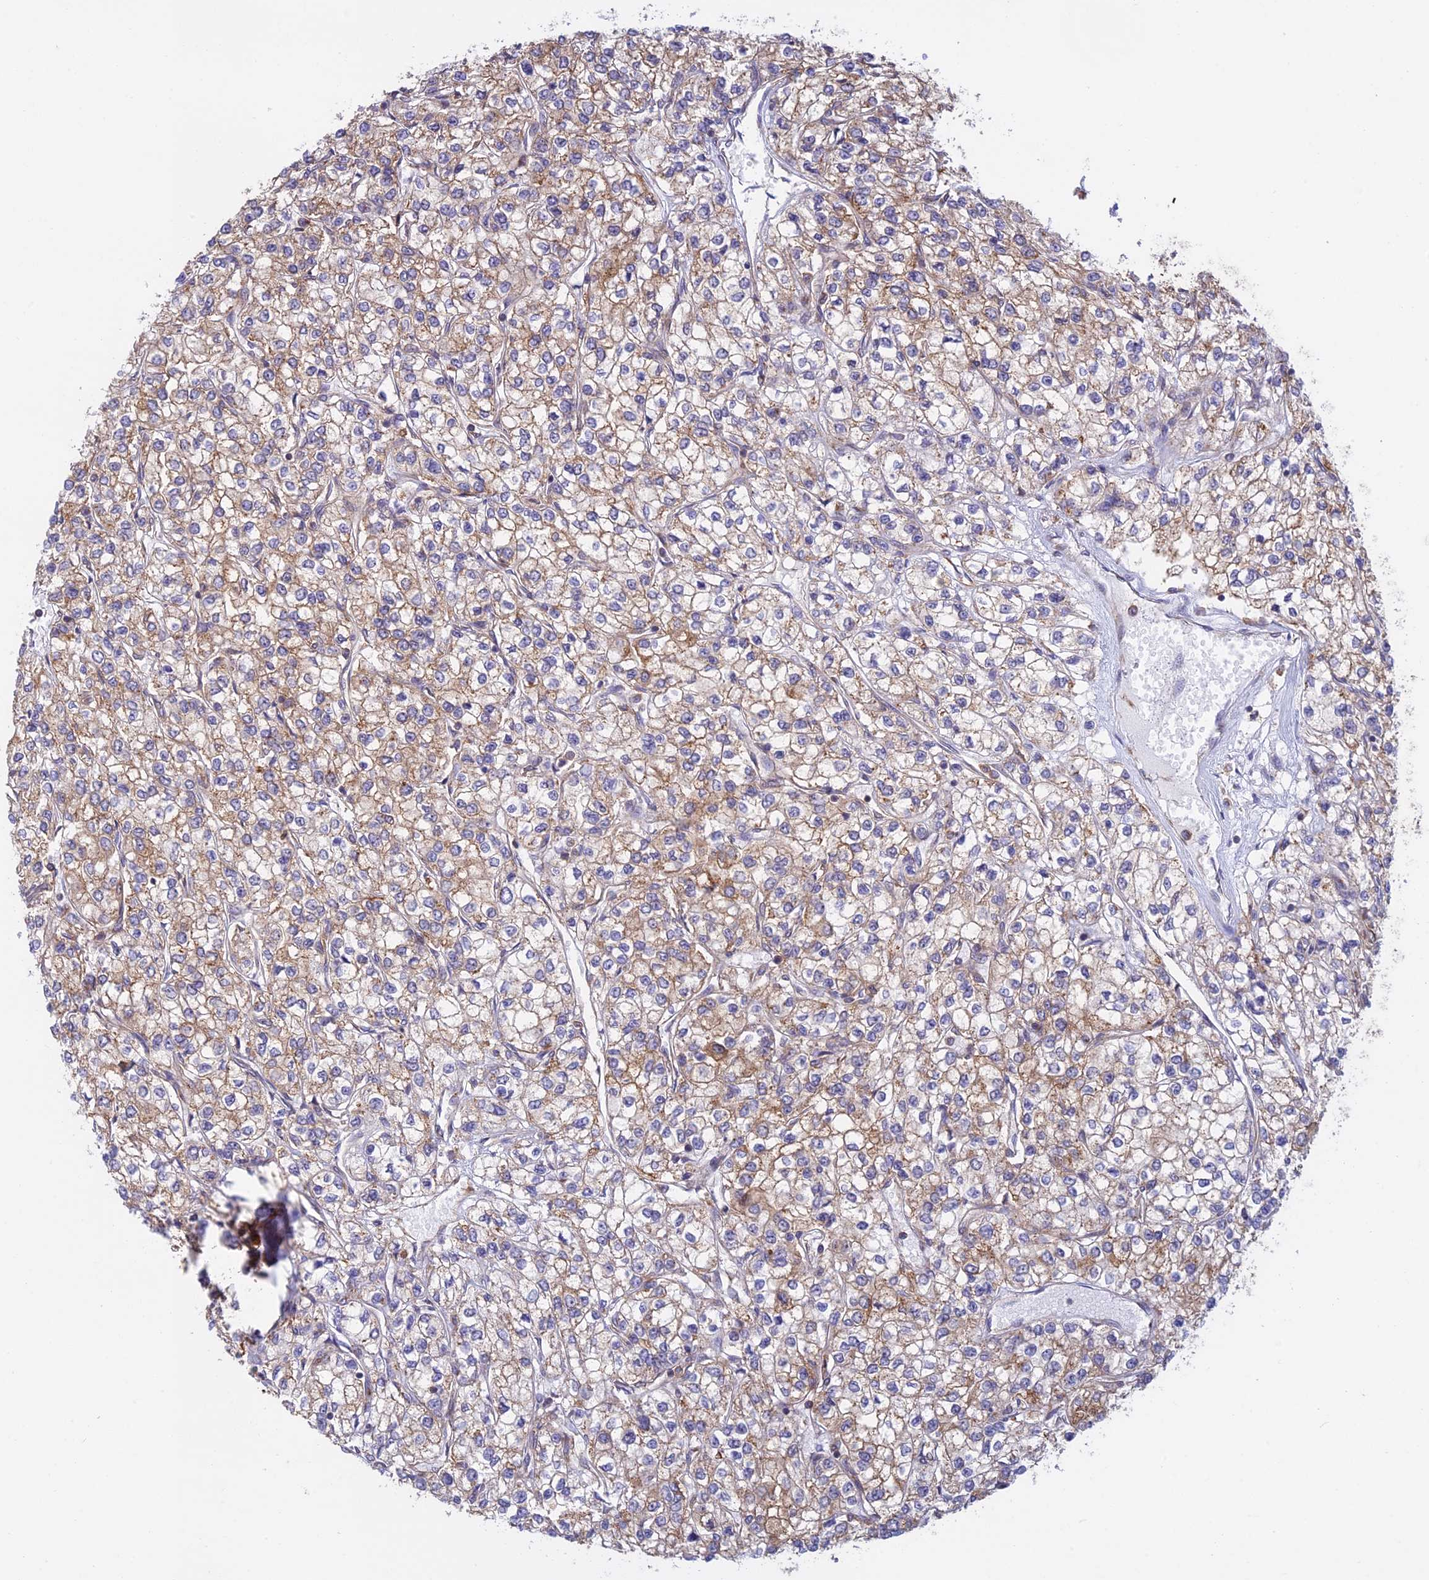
{"staining": {"intensity": "weak", "quantity": "25%-75%", "location": "cytoplasmic/membranous"}, "tissue": "renal cancer", "cell_type": "Tumor cells", "image_type": "cancer", "snomed": [{"axis": "morphology", "description": "Adenocarcinoma, NOS"}, {"axis": "topography", "description": "Kidney"}], "caption": "Renal adenocarcinoma tissue reveals weak cytoplasmic/membranous positivity in approximately 25%-75% of tumor cells, visualized by immunohistochemistry. (DAB IHC, brown staining for protein, blue staining for nuclei).", "gene": "CLINT1", "patient": {"sex": "male", "age": 80}}